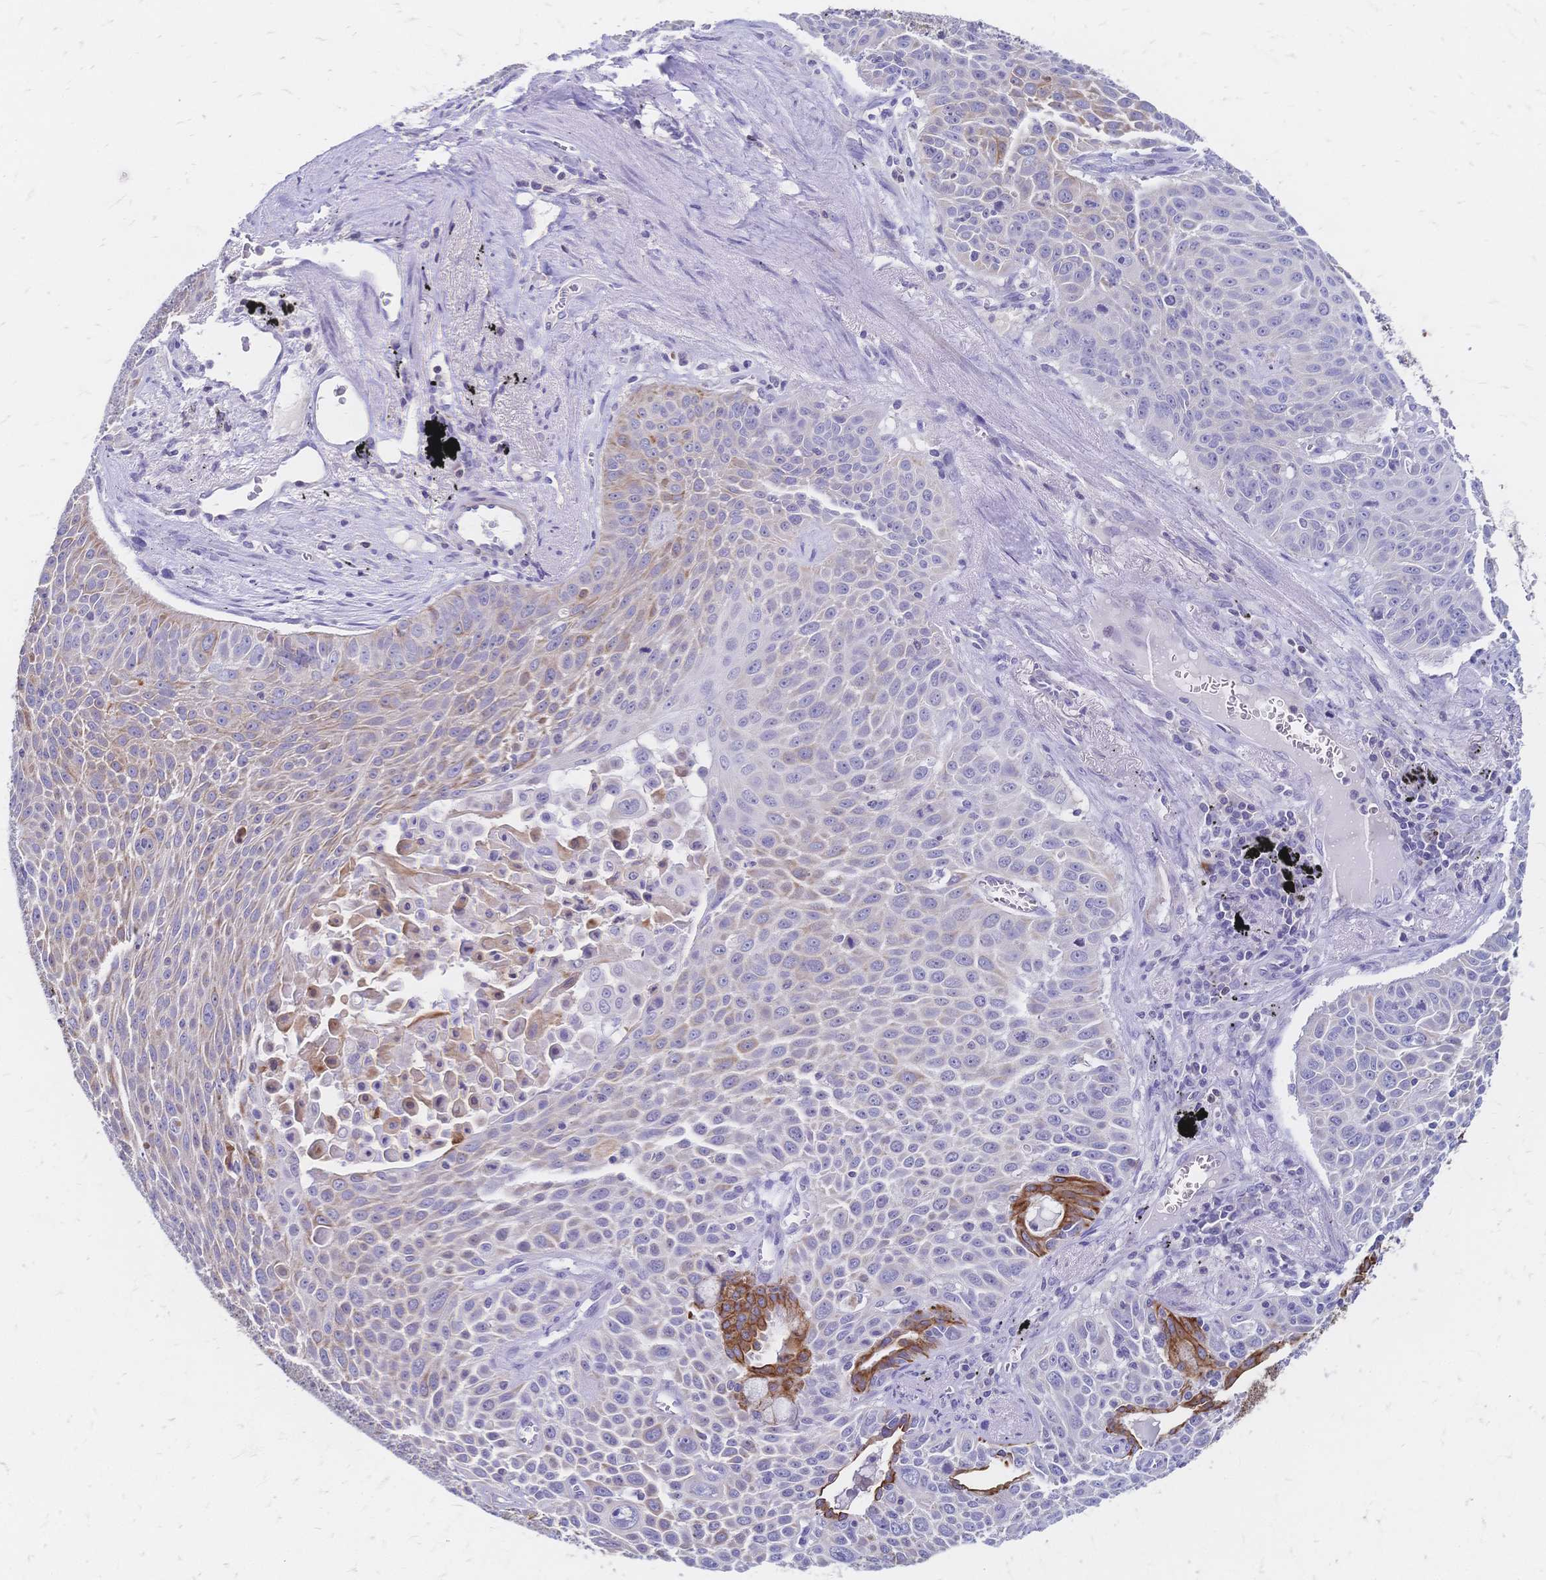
{"staining": {"intensity": "moderate", "quantity": "<25%", "location": "cytoplasmic/membranous"}, "tissue": "lung cancer", "cell_type": "Tumor cells", "image_type": "cancer", "snomed": [{"axis": "morphology", "description": "Squamous cell carcinoma, NOS"}, {"axis": "morphology", "description": "Squamous cell carcinoma, metastatic, NOS"}, {"axis": "topography", "description": "Lymph node"}, {"axis": "topography", "description": "Lung"}], "caption": "Brown immunohistochemical staining in human lung cancer exhibits moderate cytoplasmic/membranous staining in approximately <25% of tumor cells.", "gene": "DTNB", "patient": {"sex": "female", "age": 62}}